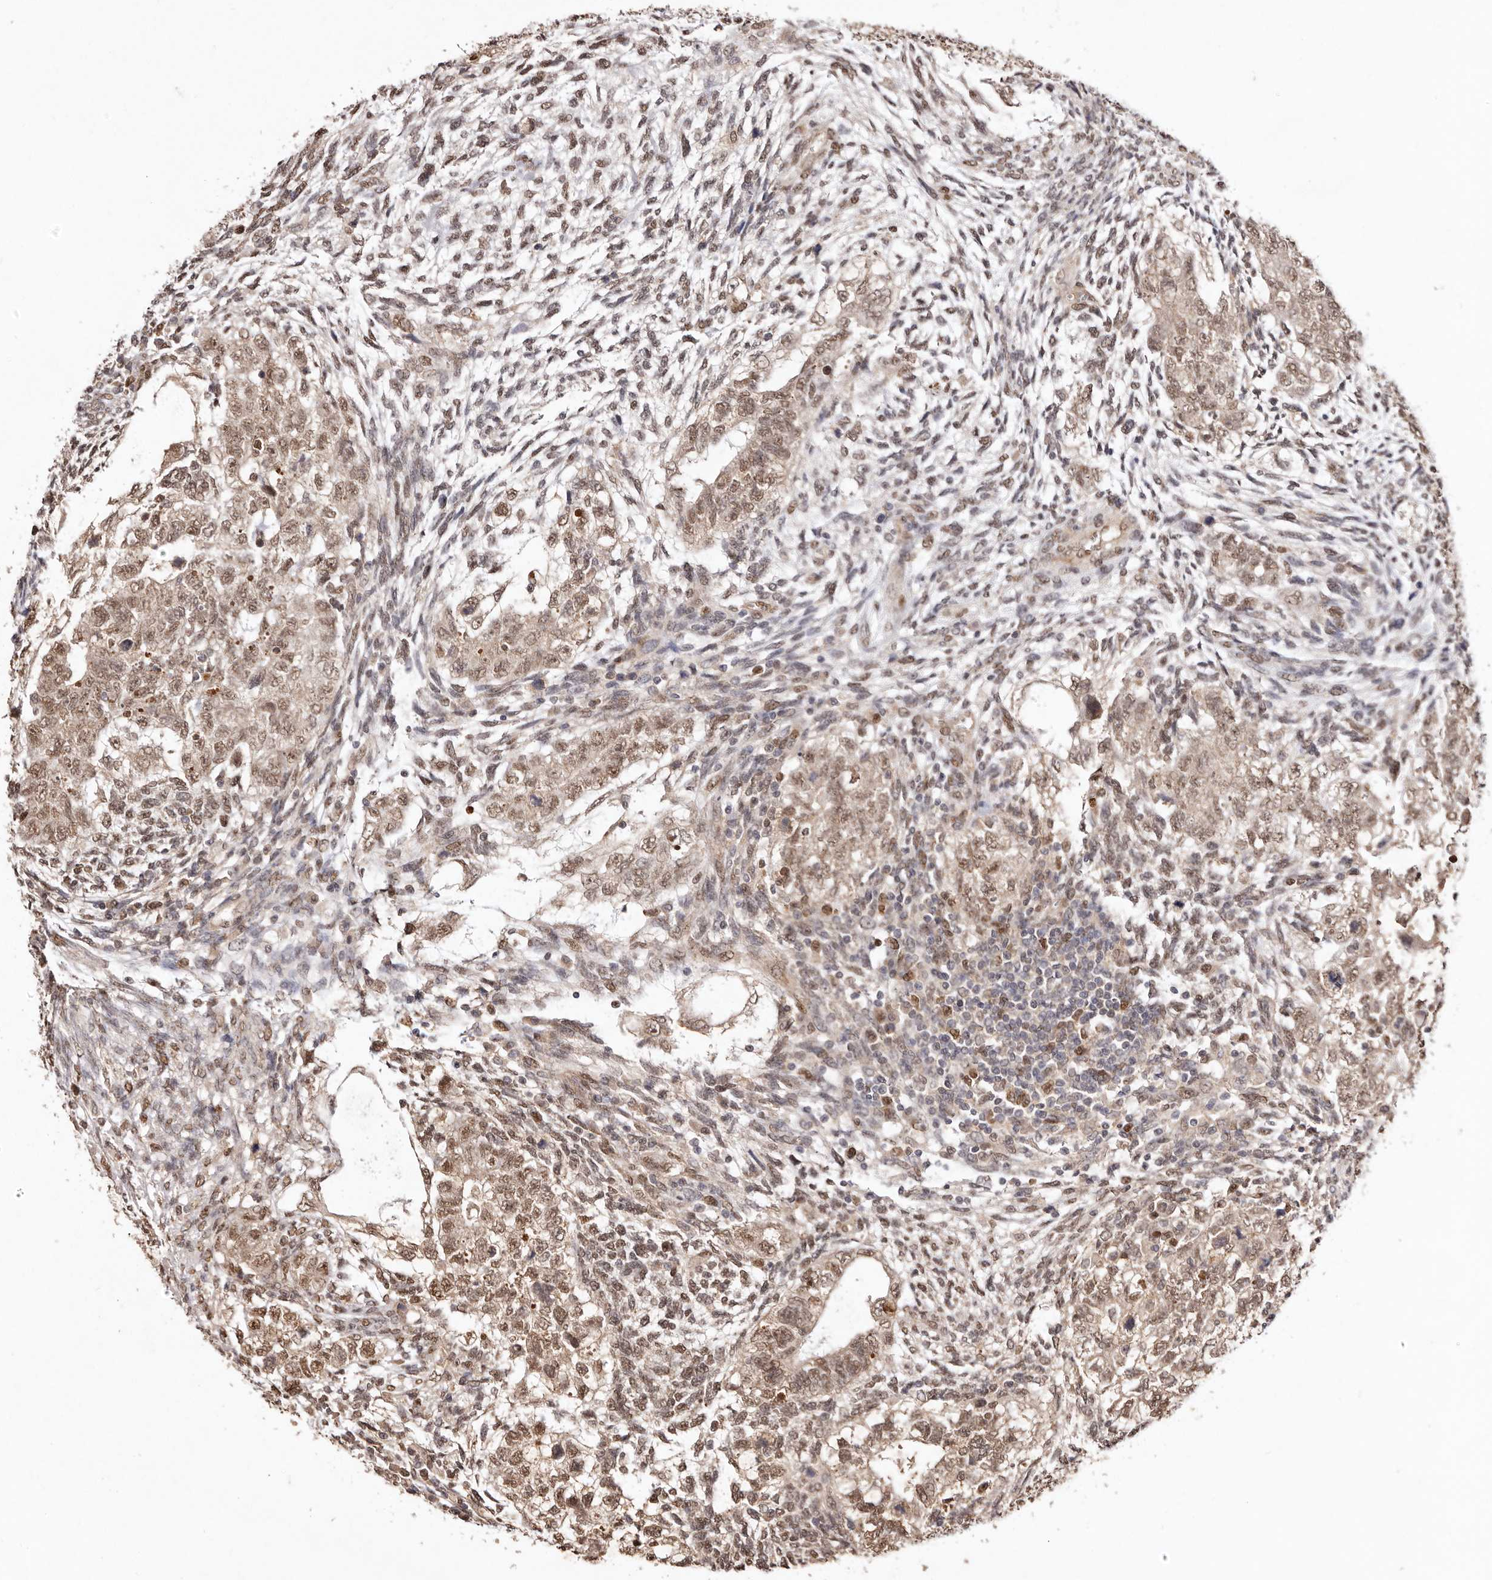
{"staining": {"intensity": "moderate", "quantity": ">75%", "location": "nuclear"}, "tissue": "testis cancer", "cell_type": "Tumor cells", "image_type": "cancer", "snomed": [{"axis": "morphology", "description": "Carcinoma, Embryonal, NOS"}, {"axis": "topography", "description": "Testis"}], "caption": "Immunohistochemistry (IHC) image of human embryonal carcinoma (testis) stained for a protein (brown), which shows medium levels of moderate nuclear expression in approximately >75% of tumor cells.", "gene": "NOTCH1", "patient": {"sex": "male", "age": 37}}